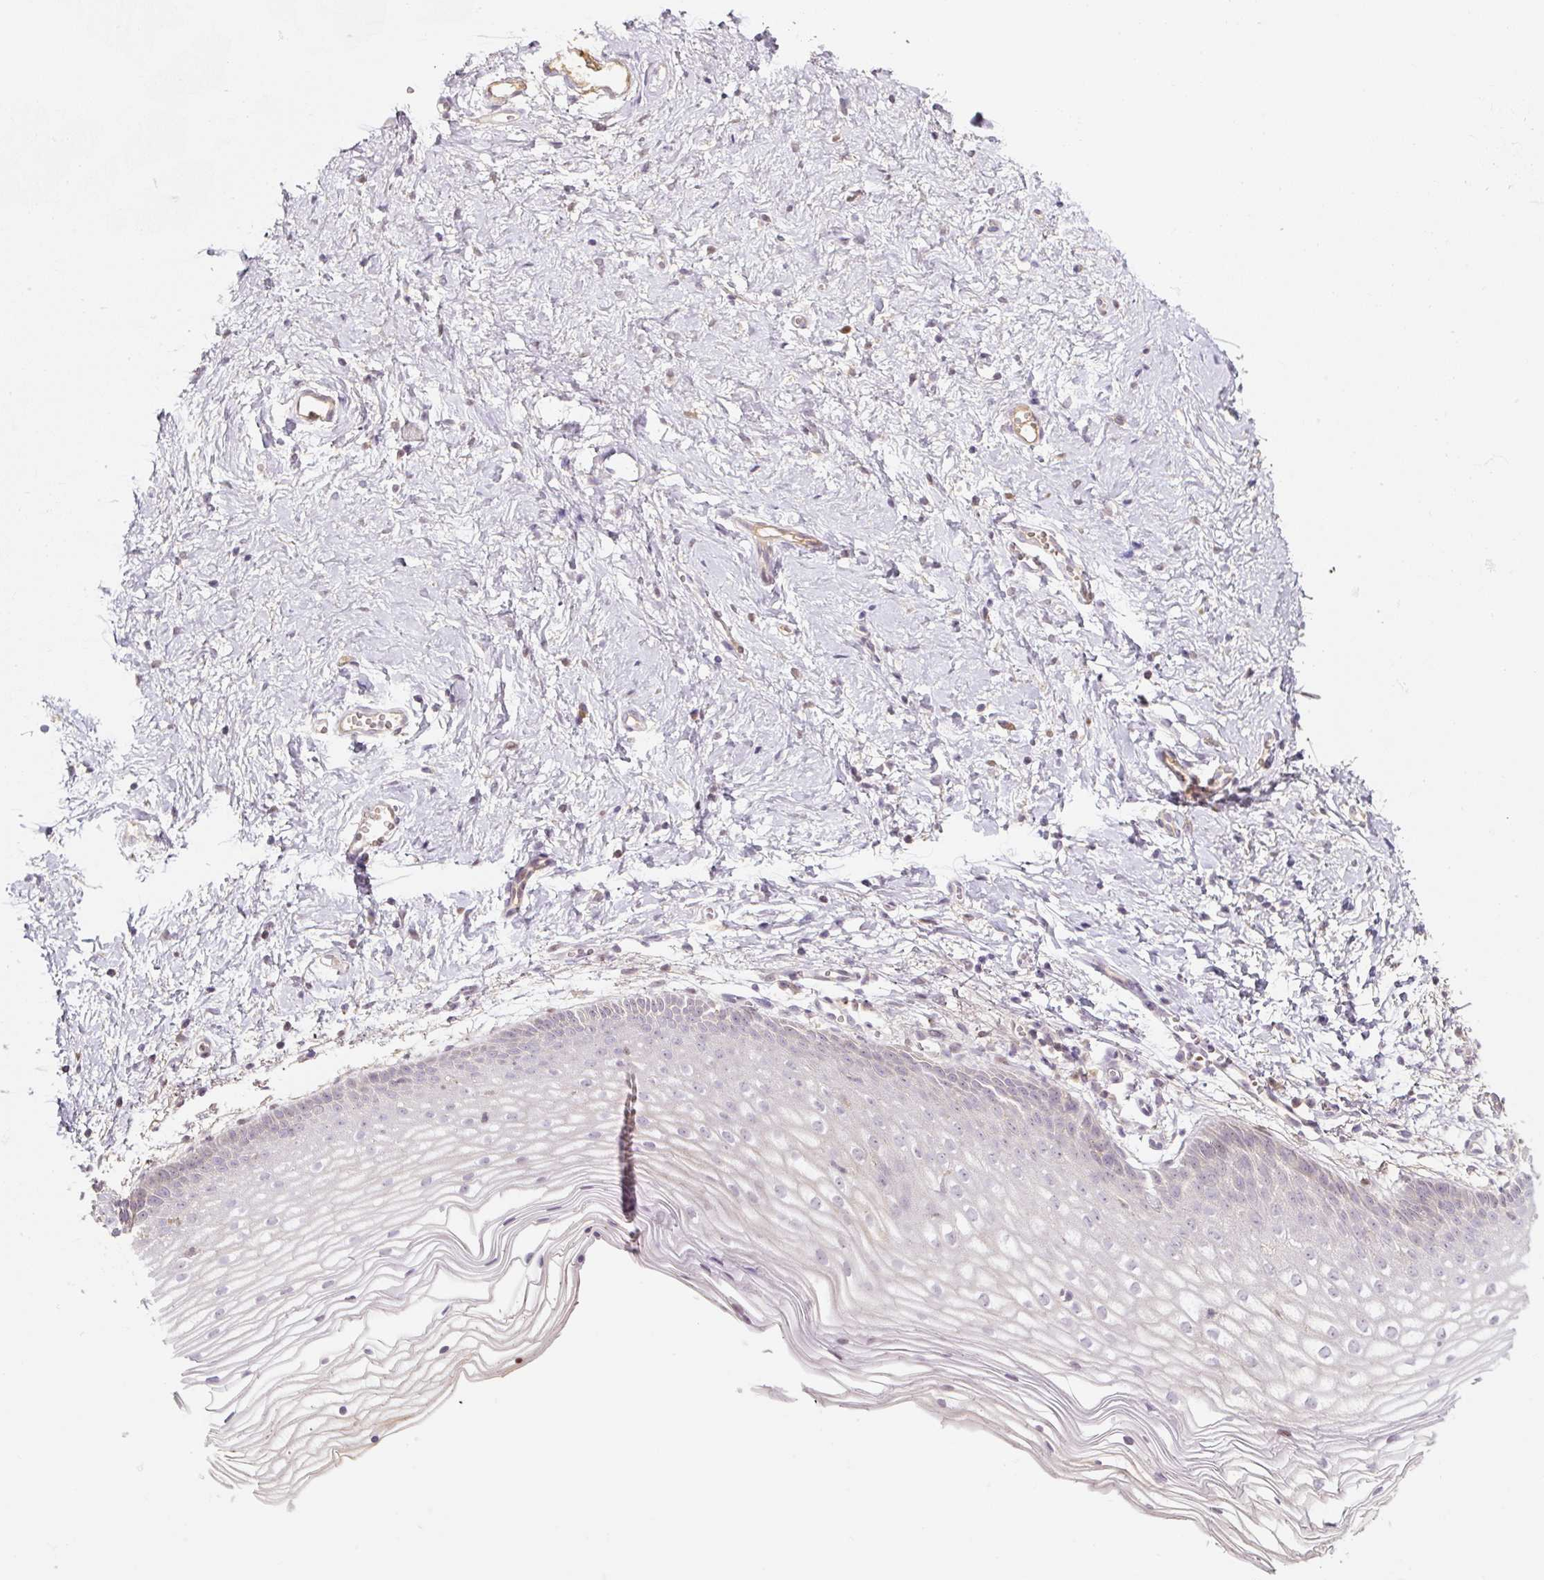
{"staining": {"intensity": "weak", "quantity": "<25%", "location": "nuclear"}, "tissue": "vagina", "cell_type": "Squamous epithelial cells", "image_type": "normal", "snomed": [{"axis": "morphology", "description": "Normal tissue, NOS"}, {"axis": "topography", "description": "Vagina"}], "caption": "The photomicrograph displays no significant staining in squamous epithelial cells of vagina.", "gene": "PWWP3B", "patient": {"sex": "female", "age": 56}}